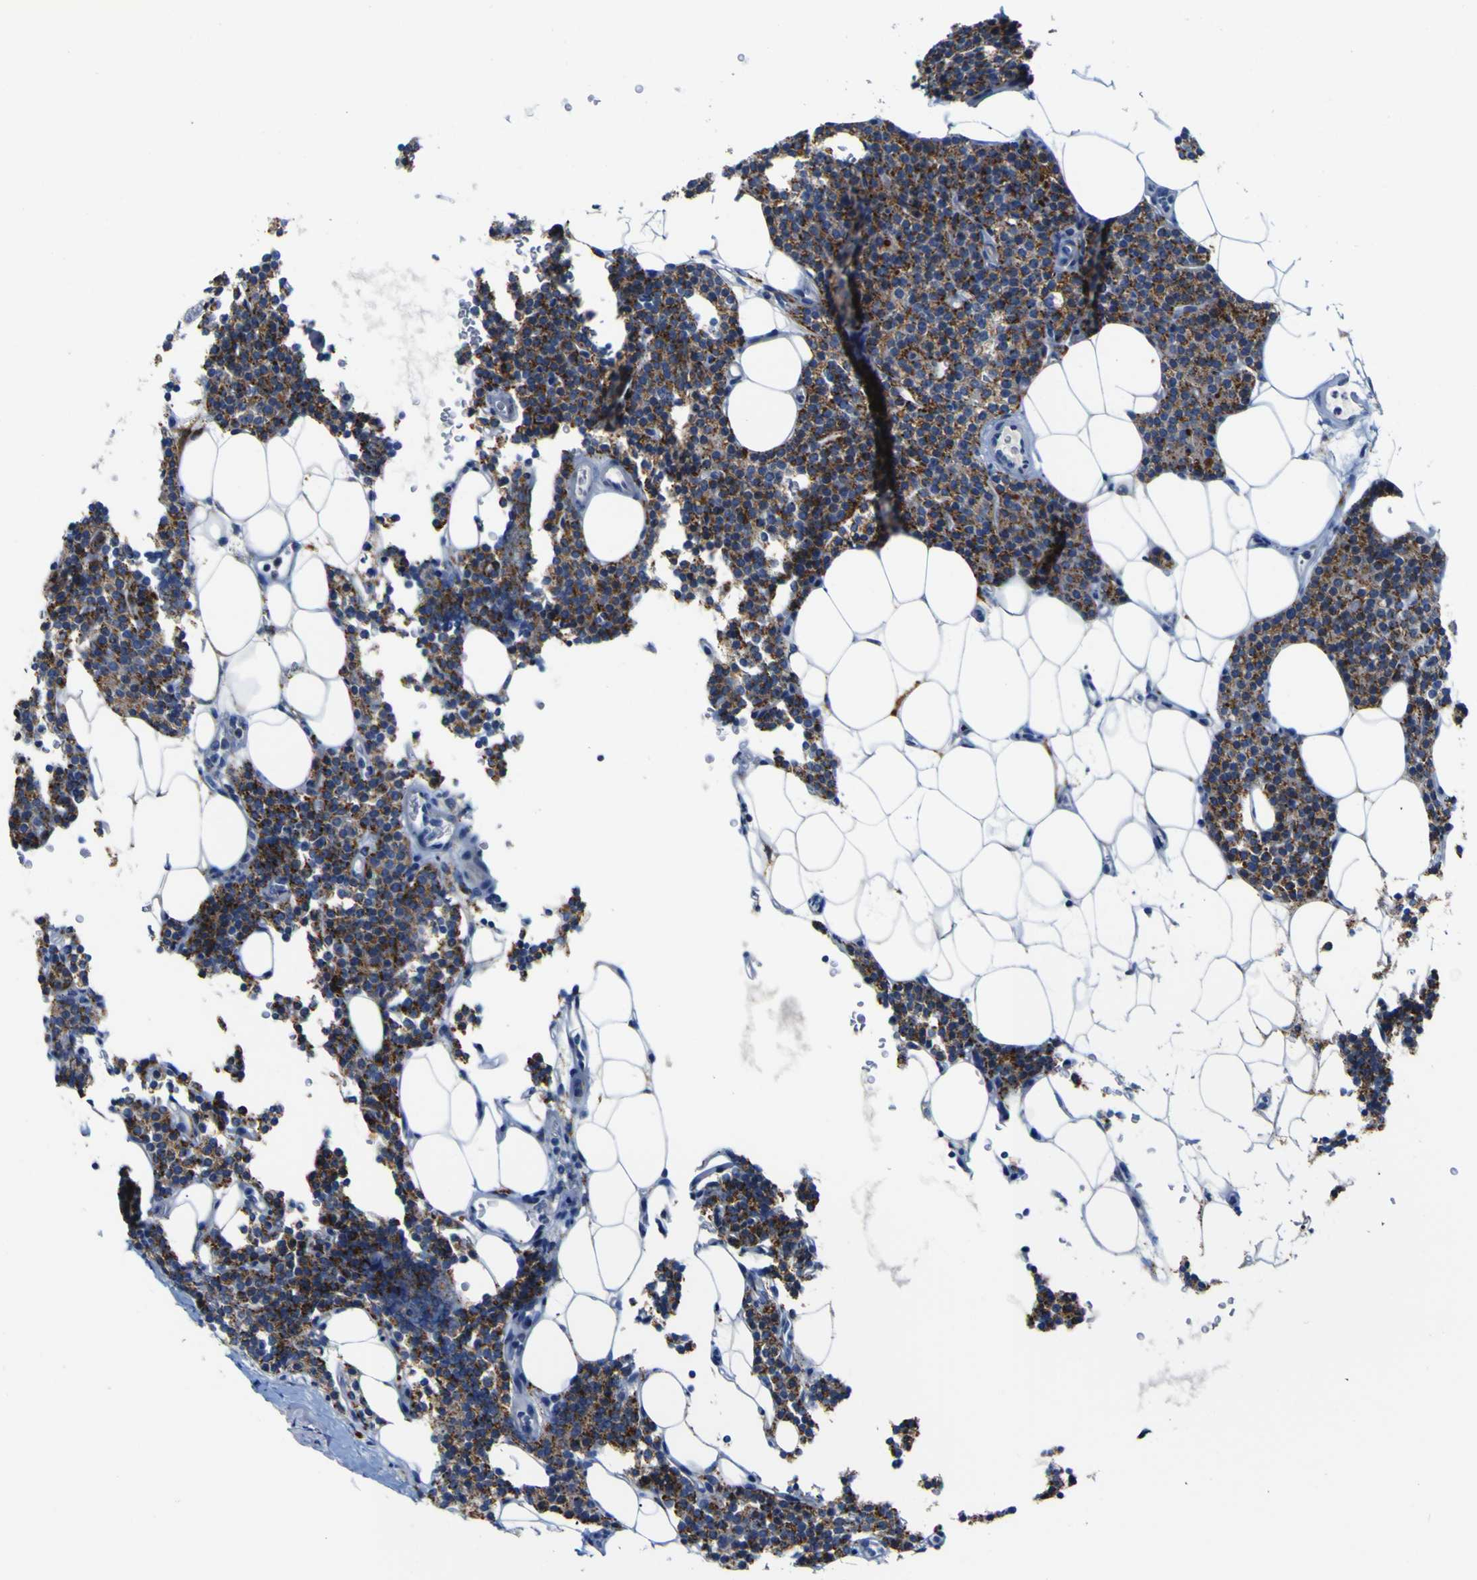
{"staining": {"intensity": "moderate", "quantity": ">75%", "location": "cytoplasmic/membranous"}, "tissue": "parathyroid gland", "cell_type": "Glandular cells", "image_type": "normal", "snomed": [{"axis": "morphology", "description": "Normal tissue, NOS"}, {"axis": "morphology", "description": "Adenoma, NOS"}, {"axis": "topography", "description": "Parathyroid gland"}], "caption": "There is medium levels of moderate cytoplasmic/membranous staining in glandular cells of benign parathyroid gland, as demonstrated by immunohistochemical staining (brown color).", "gene": "PTPRF", "patient": {"sex": "female", "age": 51}}